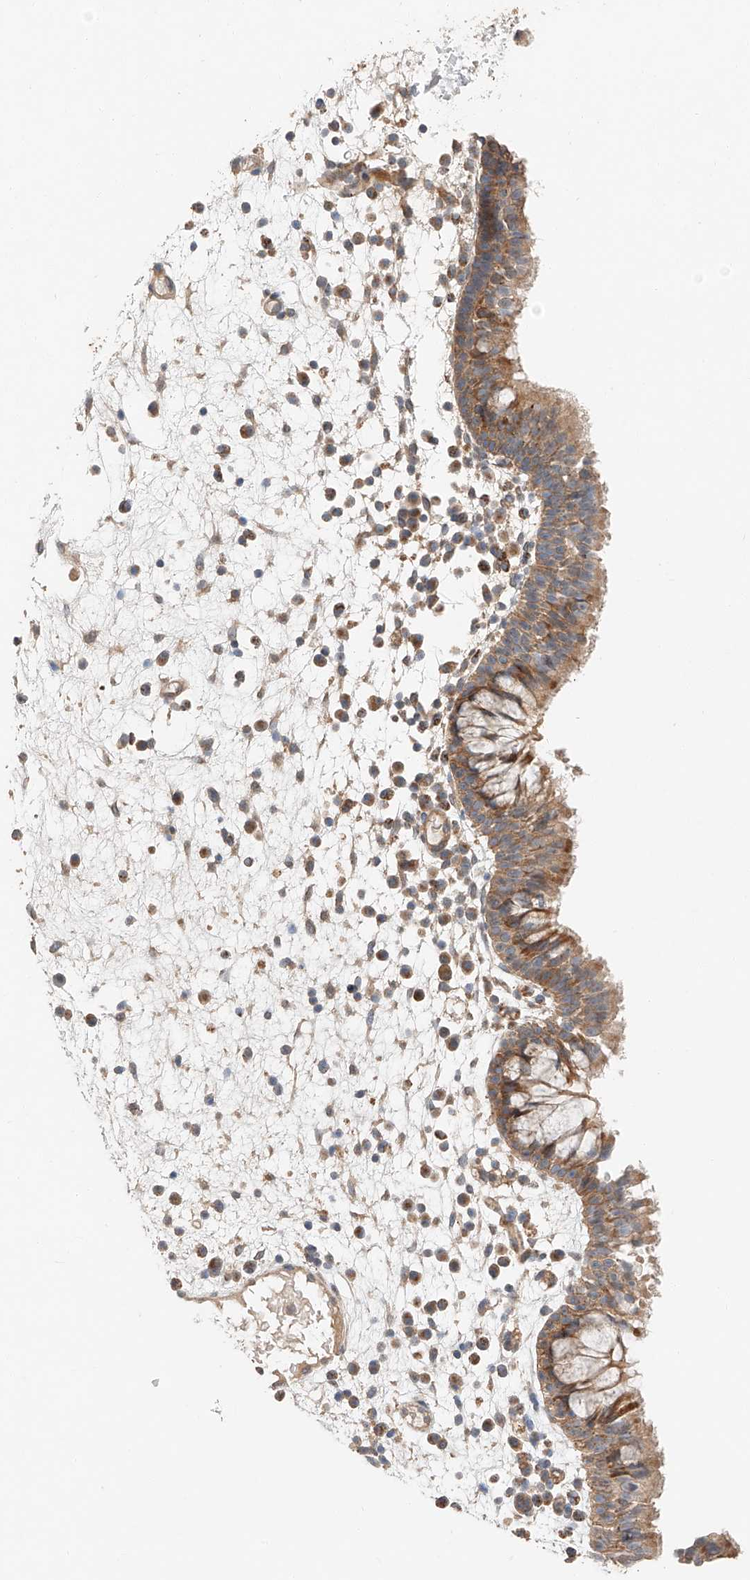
{"staining": {"intensity": "moderate", "quantity": ">75%", "location": "cytoplasmic/membranous"}, "tissue": "nasopharynx", "cell_type": "Respiratory epithelial cells", "image_type": "normal", "snomed": [{"axis": "morphology", "description": "Normal tissue, NOS"}, {"axis": "morphology", "description": "Inflammation, NOS"}, {"axis": "morphology", "description": "Malignant melanoma, Metastatic site"}, {"axis": "topography", "description": "Nasopharynx"}], "caption": "Respiratory epithelial cells reveal moderate cytoplasmic/membranous expression in approximately >75% of cells in benign nasopharynx. The staining was performed using DAB to visualize the protein expression in brown, while the nuclei were stained in blue with hematoxylin (Magnification: 20x).", "gene": "XPNPEP1", "patient": {"sex": "male", "age": 70}}